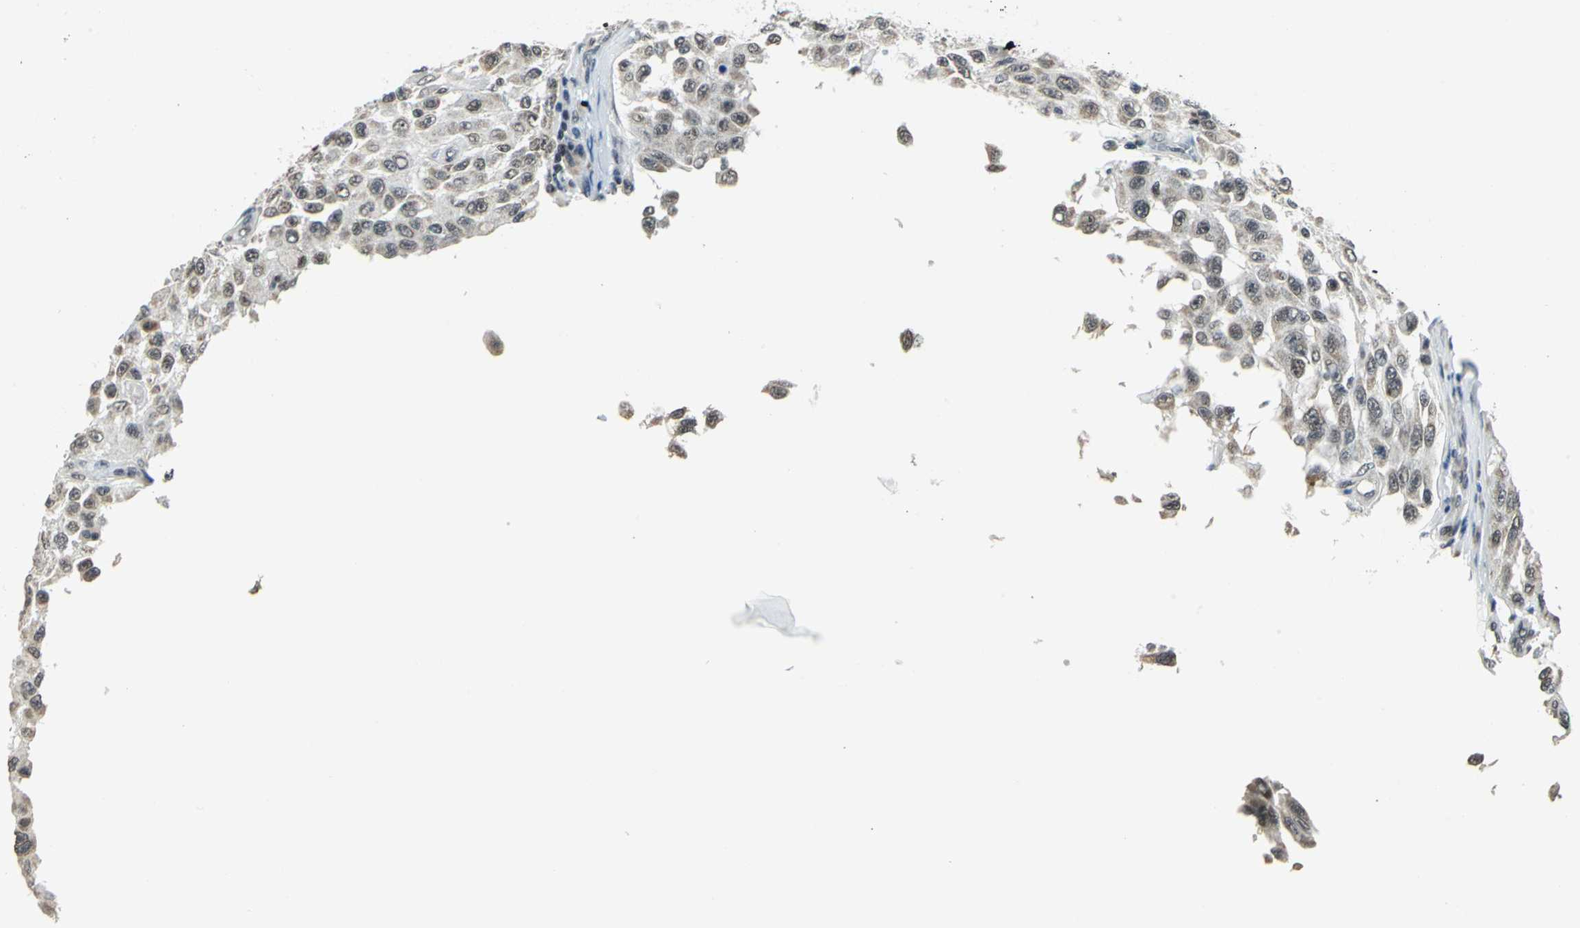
{"staining": {"intensity": "weak", "quantity": ">75%", "location": "cytoplasmic/membranous,nuclear"}, "tissue": "melanoma", "cell_type": "Tumor cells", "image_type": "cancer", "snomed": [{"axis": "morphology", "description": "Malignant melanoma, NOS"}, {"axis": "topography", "description": "Skin"}], "caption": "Approximately >75% of tumor cells in human malignant melanoma reveal weak cytoplasmic/membranous and nuclear protein staining as visualized by brown immunohistochemical staining.", "gene": "MTA1", "patient": {"sex": "male", "age": 30}}